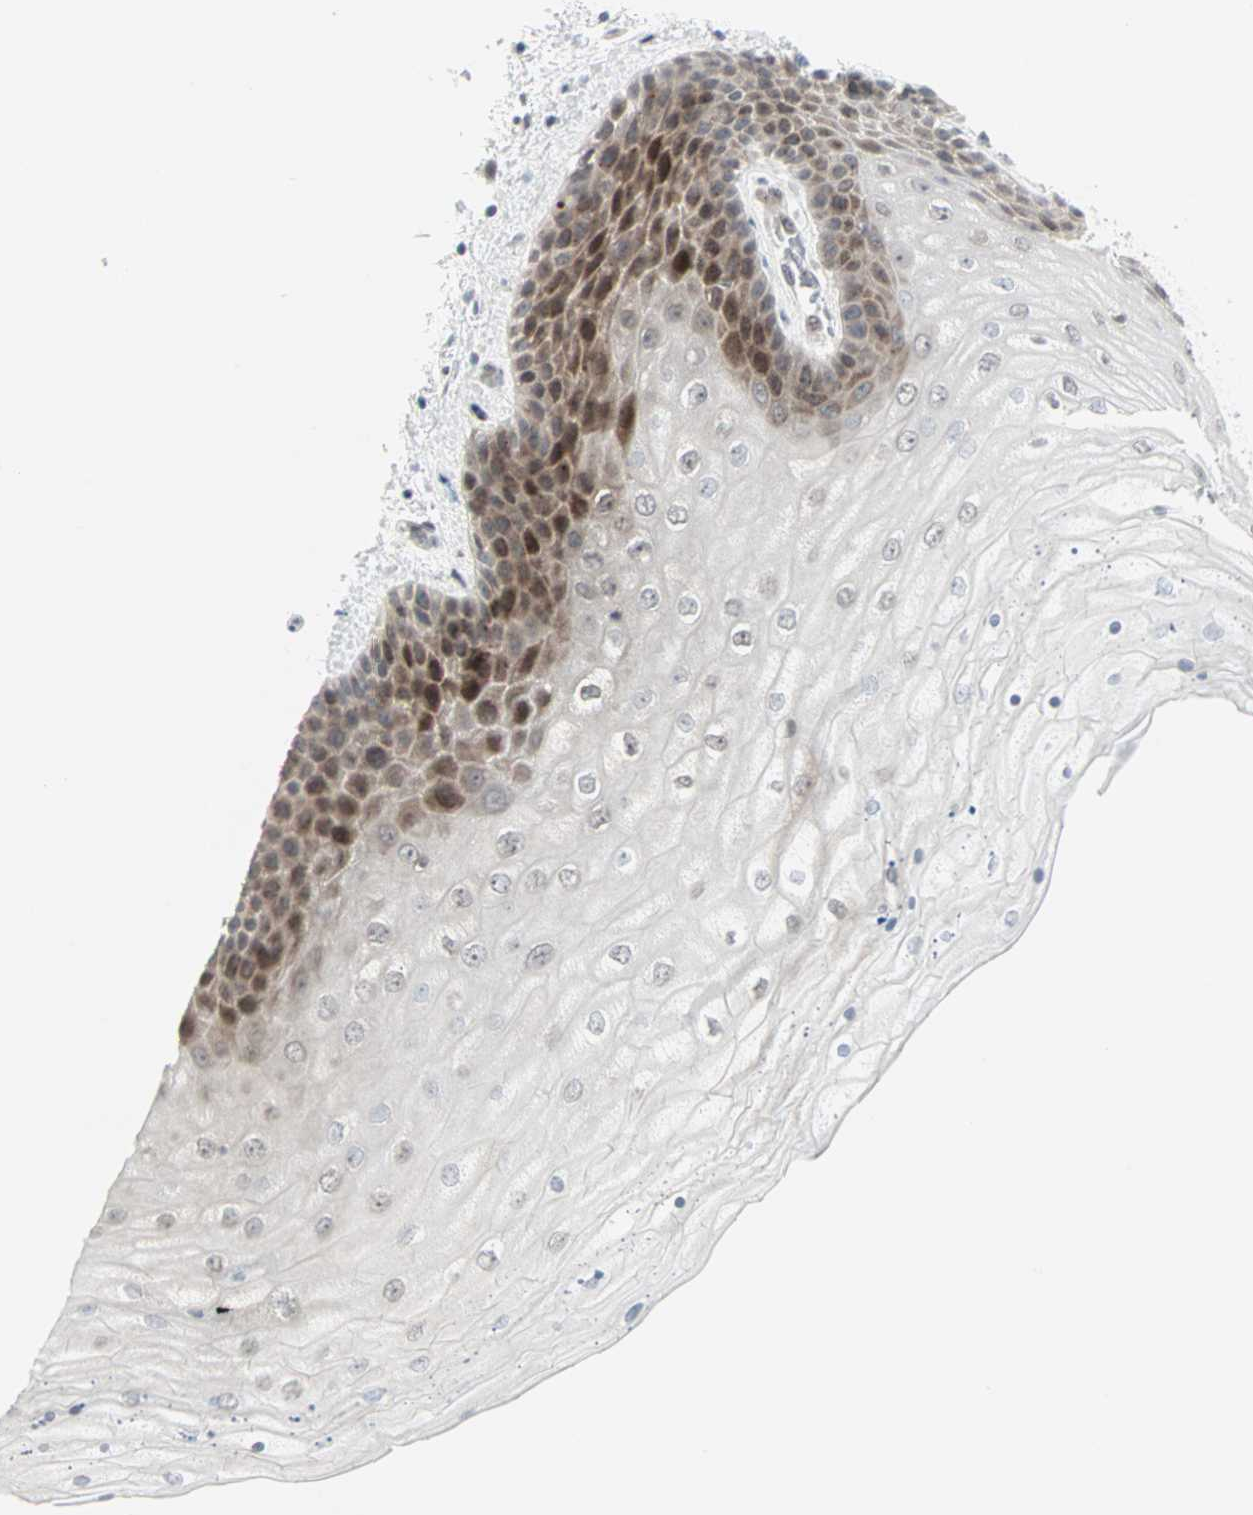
{"staining": {"intensity": "moderate", "quantity": "<25%", "location": "cytoplasmic/membranous,nuclear"}, "tissue": "skin", "cell_type": "Epidermal cells", "image_type": "normal", "snomed": [{"axis": "morphology", "description": "Normal tissue, NOS"}, {"axis": "topography", "description": "Anal"}], "caption": "Protein staining of benign skin reveals moderate cytoplasmic/membranous,nuclear expression in about <25% of epidermal cells.", "gene": "CBLC", "patient": {"sex": "female", "age": 46}}